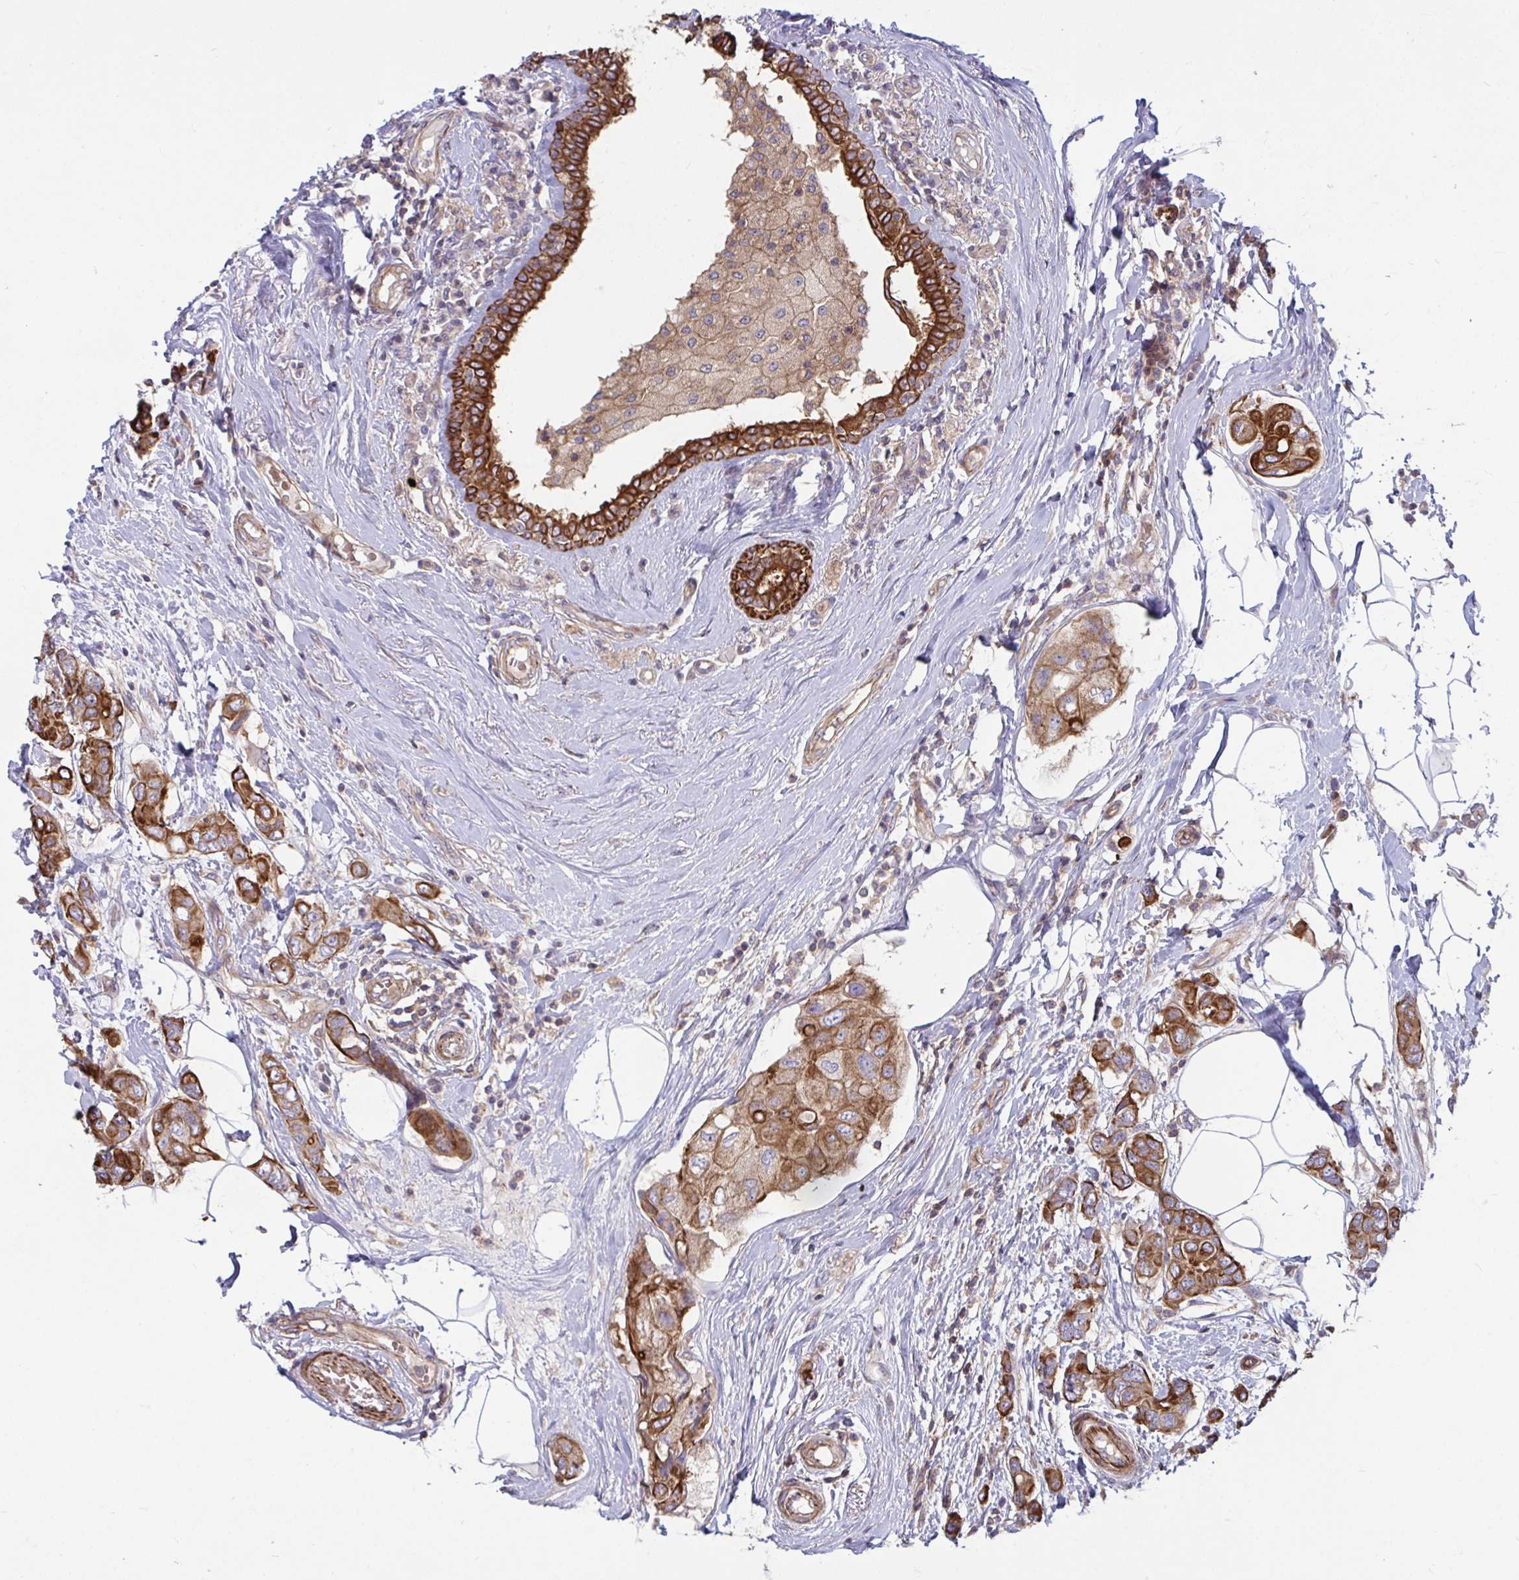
{"staining": {"intensity": "strong", "quantity": ">75%", "location": "cytoplasmic/membranous"}, "tissue": "breast cancer", "cell_type": "Tumor cells", "image_type": "cancer", "snomed": [{"axis": "morphology", "description": "Lobular carcinoma"}, {"axis": "topography", "description": "Breast"}], "caption": "Protein analysis of lobular carcinoma (breast) tissue demonstrates strong cytoplasmic/membranous positivity in approximately >75% of tumor cells.", "gene": "TANK", "patient": {"sex": "female", "age": 51}}